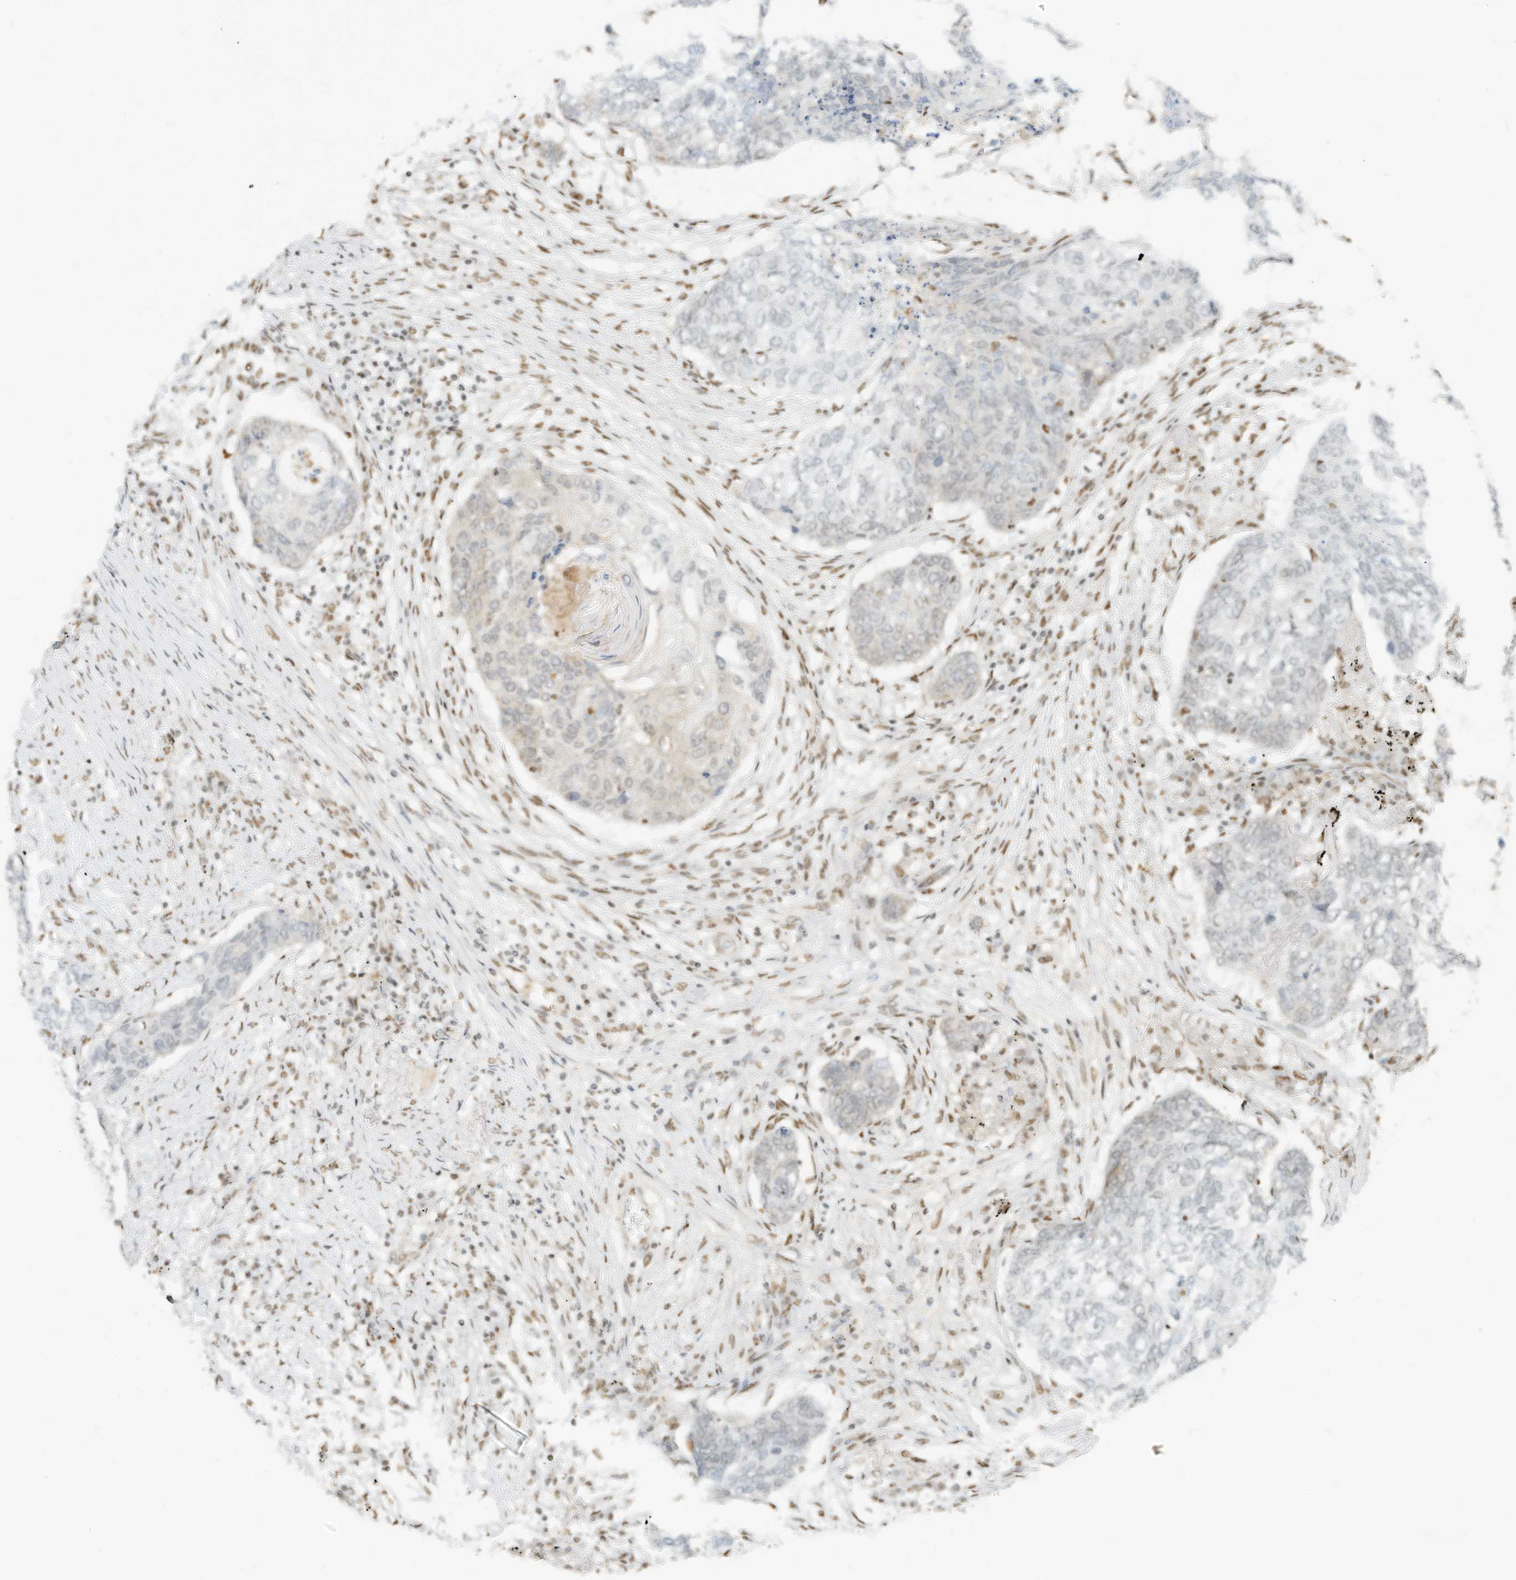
{"staining": {"intensity": "weak", "quantity": "<25%", "location": "nuclear"}, "tissue": "lung cancer", "cell_type": "Tumor cells", "image_type": "cancer", "snomed": [{"axis": "morphology", "description": "Squamous cell carcinoma, NOS"}, {"axis": "topography", "description": "Lung"}], "caption": "Tumor cells show no significant positivity in lung cancer. Nuclei are stained in blue.", "gene": "NHSL1", "patient": {"sex": "female", "age": 63}}